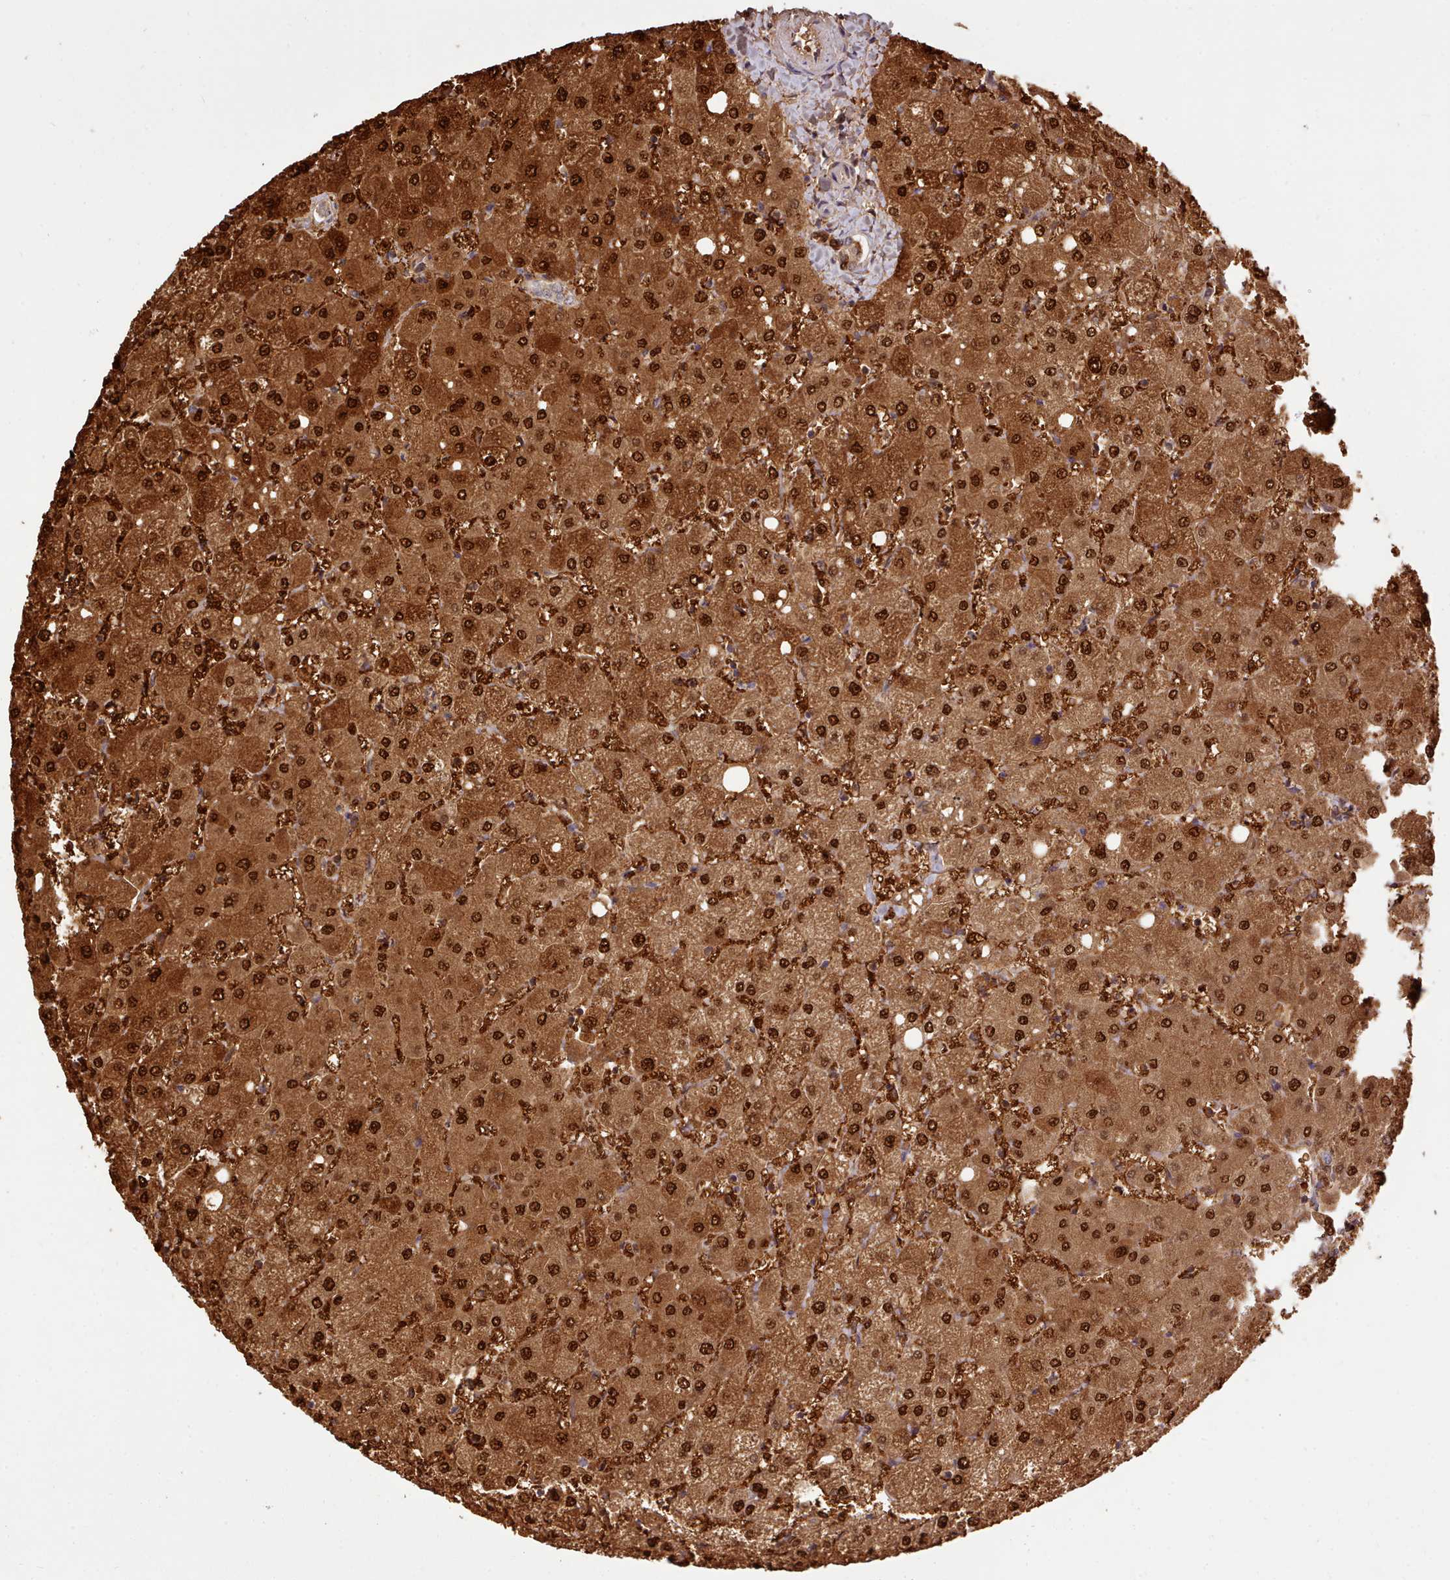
{"staining": {"intensity": "moderate", "quantity": ">75%", "location": "cytoplasmic/membranous"}, "tissue": "liver", "cell_type": "Cholangiocytes", "image_type": "normal", "snomed": [{"axis": "morphology", "description": "Normal tissue, NOS"}, {"axis": "topography", "description": "Liver"}], "caption": "Protein analysis of unremarkable liver displays moderate cytoplasmic/membranous expression in about >75% of cholangiocytes. The protein is shown in brown color, while the nuclei are stained blue.", "gene": "ARL17A", "patient": {"sex": "female", "age": 54}}